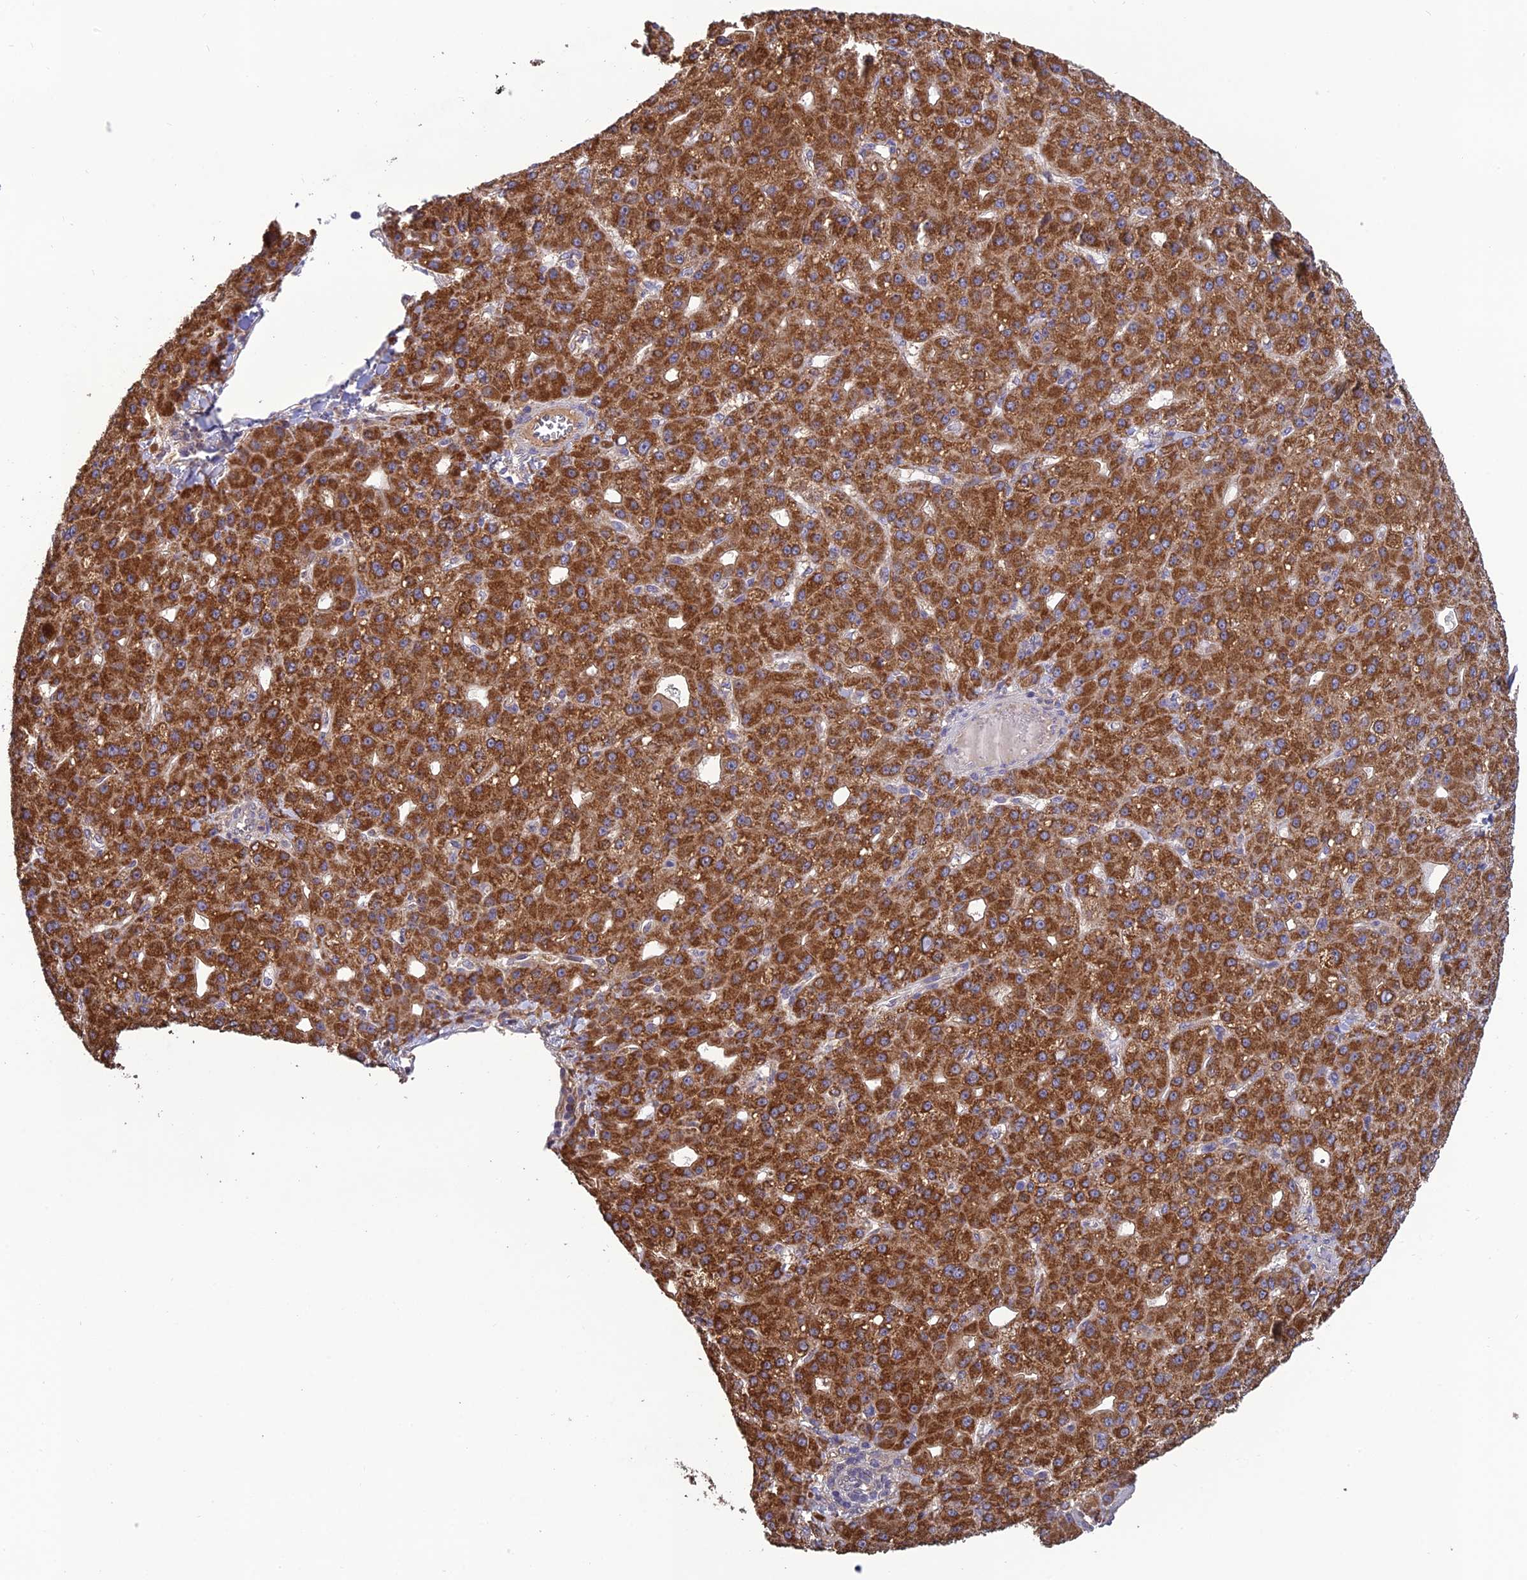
{"staining": {"intensity": "strong", "quantity": ">75%", "location": "cytoplasmic/membranous"}, "tissue": "liver cancer", "cell_type": "Tumor cells", "image_type": "cancer", "snomed": [{"axis": "morphology", "description": "Carcinoma, Hepatocellular, NOS"}, {"axis": "topography", "description": "Liver"}], "caption": "Immunohistochemistry photomicrograph of neoplastic tissue: human liver cancer (hepatocellular carcinoma) stained using IHC displays high levels of strong protein expression localized specifically in the cytoplasmic/membranous of tumor cells, appearing as a cytoplasmic/membranous brown color.", "gene": "MRNIP", "patient": {"sex": "male", "age": 67}}